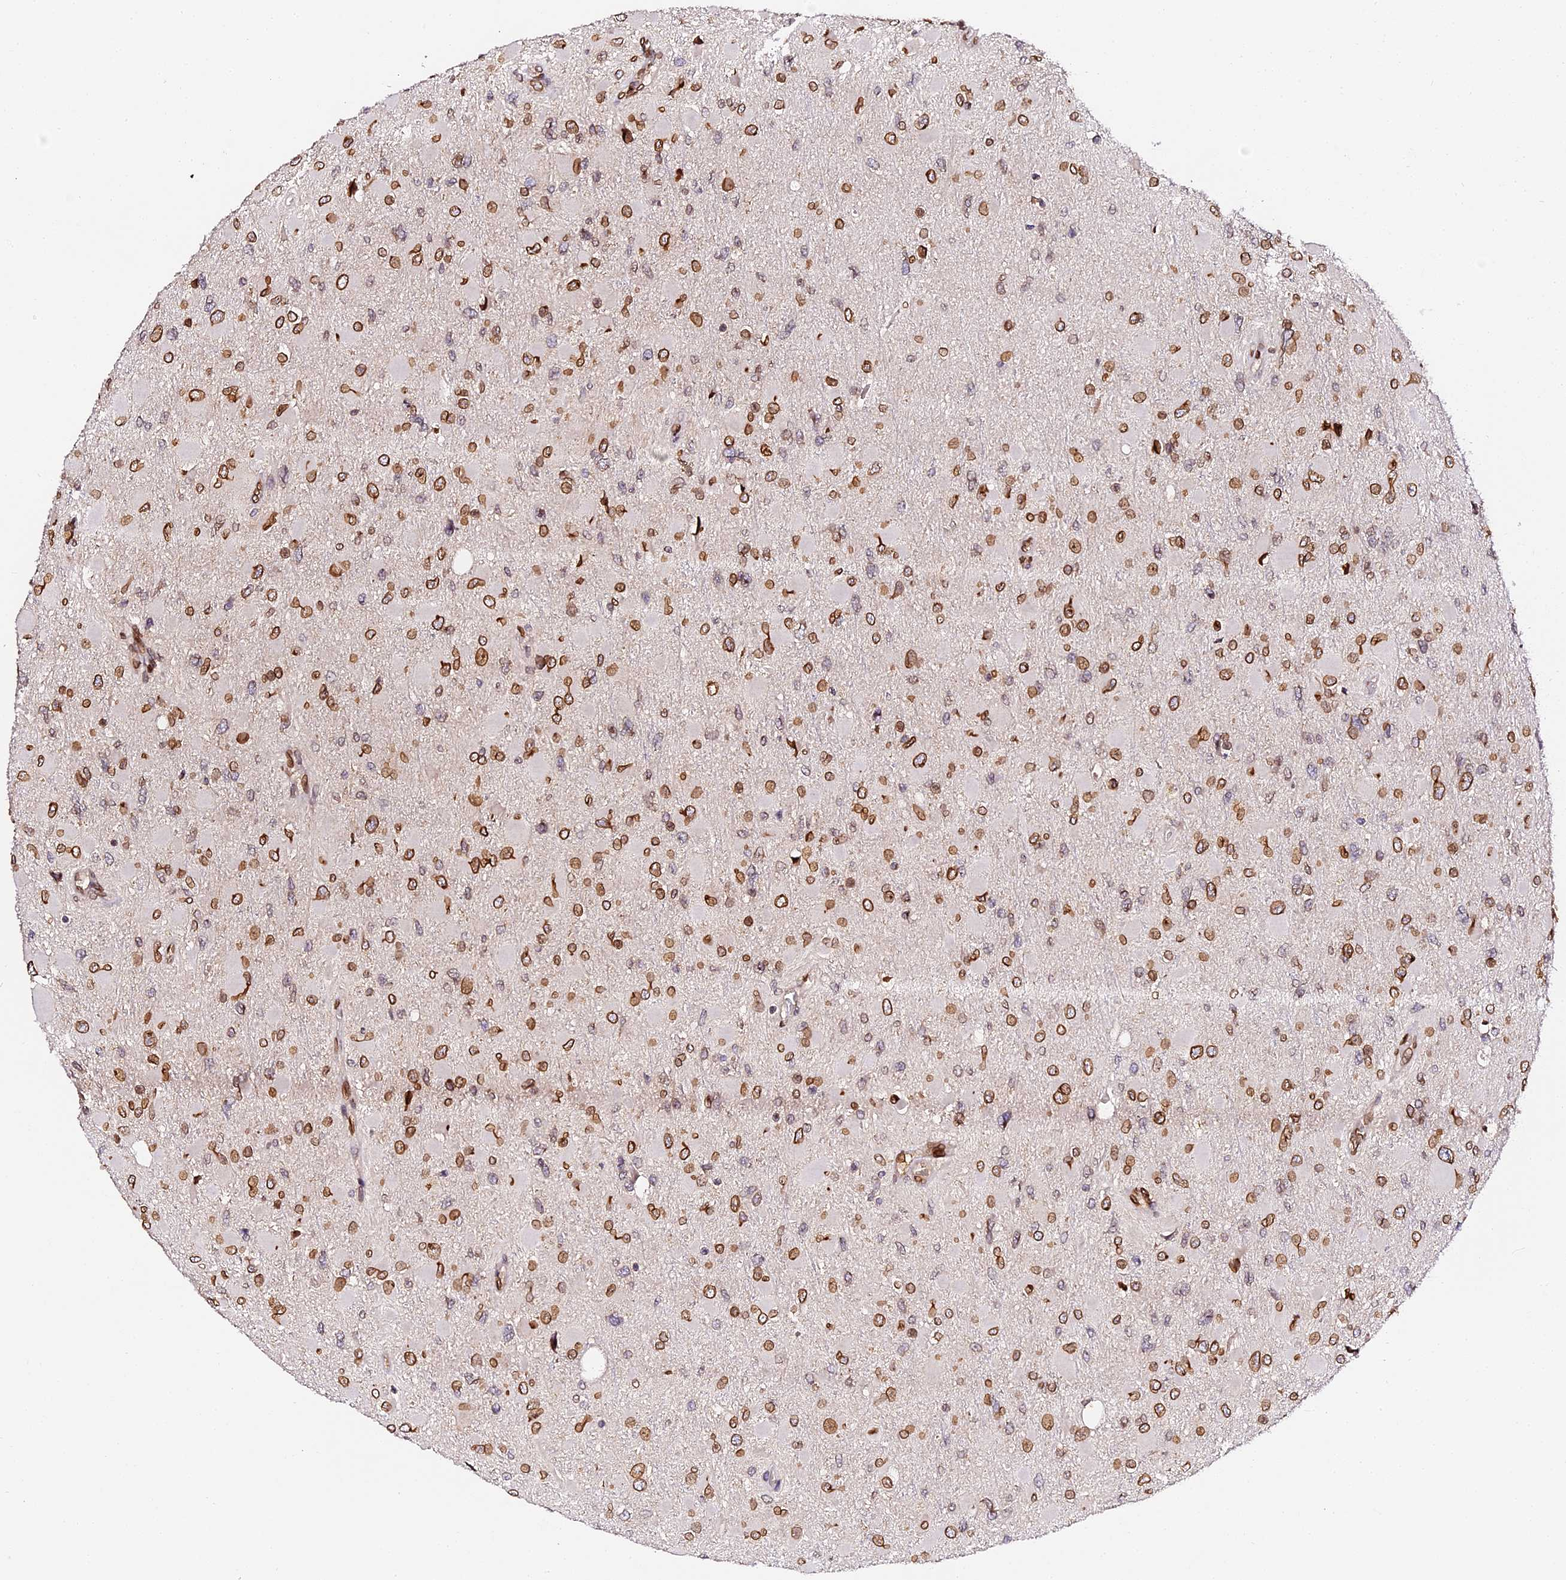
{"staining": {"intensity": "strong", "quantity": ">75%", "location": "cytoplasmic/membranous,nuclear"}, "tissue": "glioma", "cell_type": "Tumor cells", "image_type": "cancer", "snomed": [{"axis": "morphology", "description": "Glioma, malignant, High grade"}, {"axis": "topography", "description": "Cerebral cortex"}], "caption": "An immunohistochemistry (IHC) micrograph of tumor tissue is shown. Protein staining in brown shows strong cytoplasmic/membranous and nuclear positivity in glioma within tumor cells.", "gene": "ANAPC5", "patient": {"sex": "female", "age": 36}}